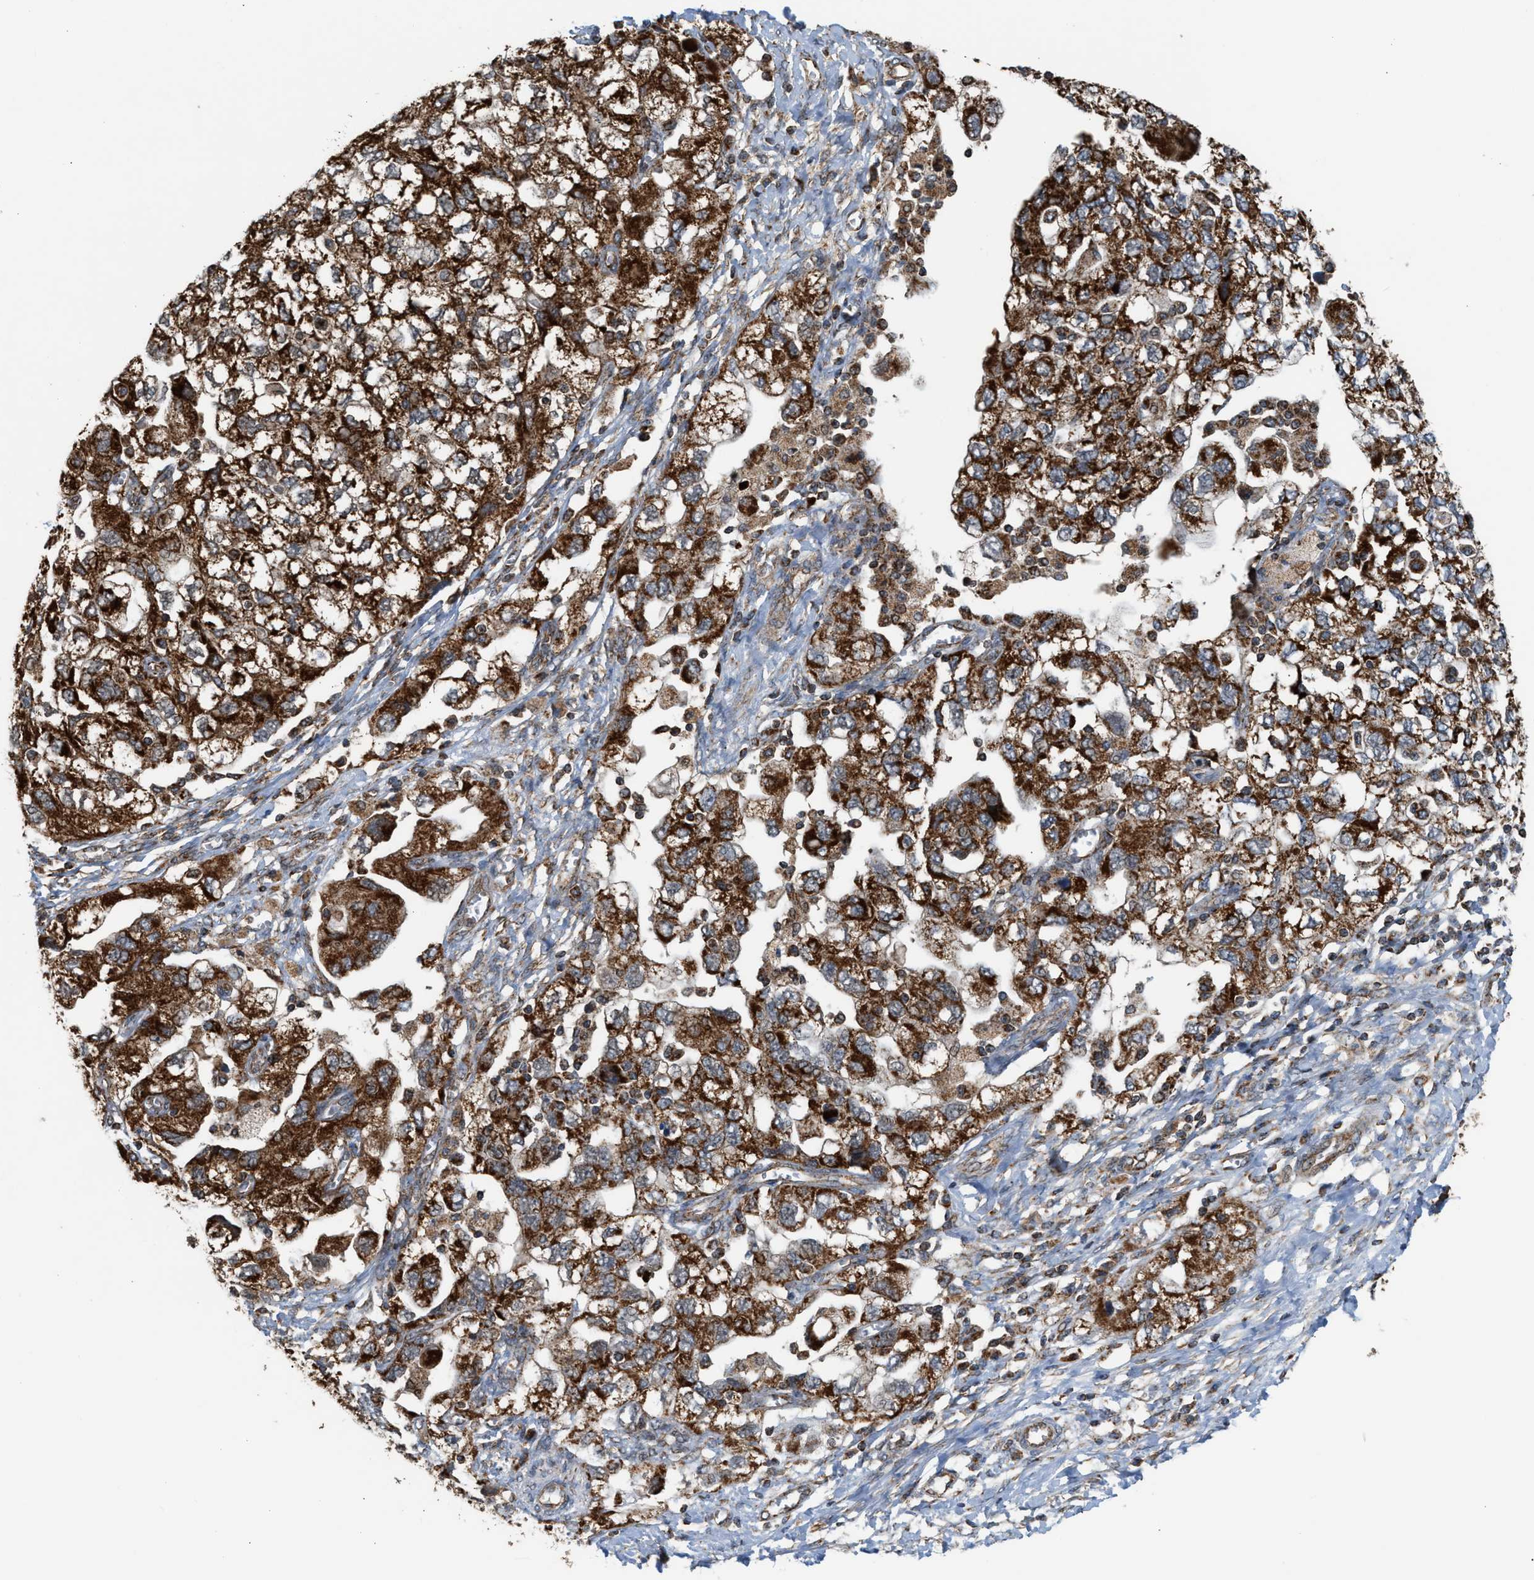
{"staining": {"intensity": "strong", "quantity": ">75%", "location": "cytoplasmic/membranous"}, "tissue": "ovarian cancer", "cell_type": "Tumor cells", "image_type": "cancer", "snomed": [{"axis": "morphology", "description": "Carcinoma, NOS"}, {"axis": "morphology", "description": "Cystadenocarcinoma, serous, NOS"}, {"axis": "topography", "description": "Ovary"}], "caption": "IHC micrograph of human serous cystadenocarcinoma (ovarian) stained for a protein (brown), which shows high levels of strong cytoplasmic/membranous positivity in about >75% of tumor cells.", "gene": "SGSM2", "patient": {"sex": "female", "age": 69}}